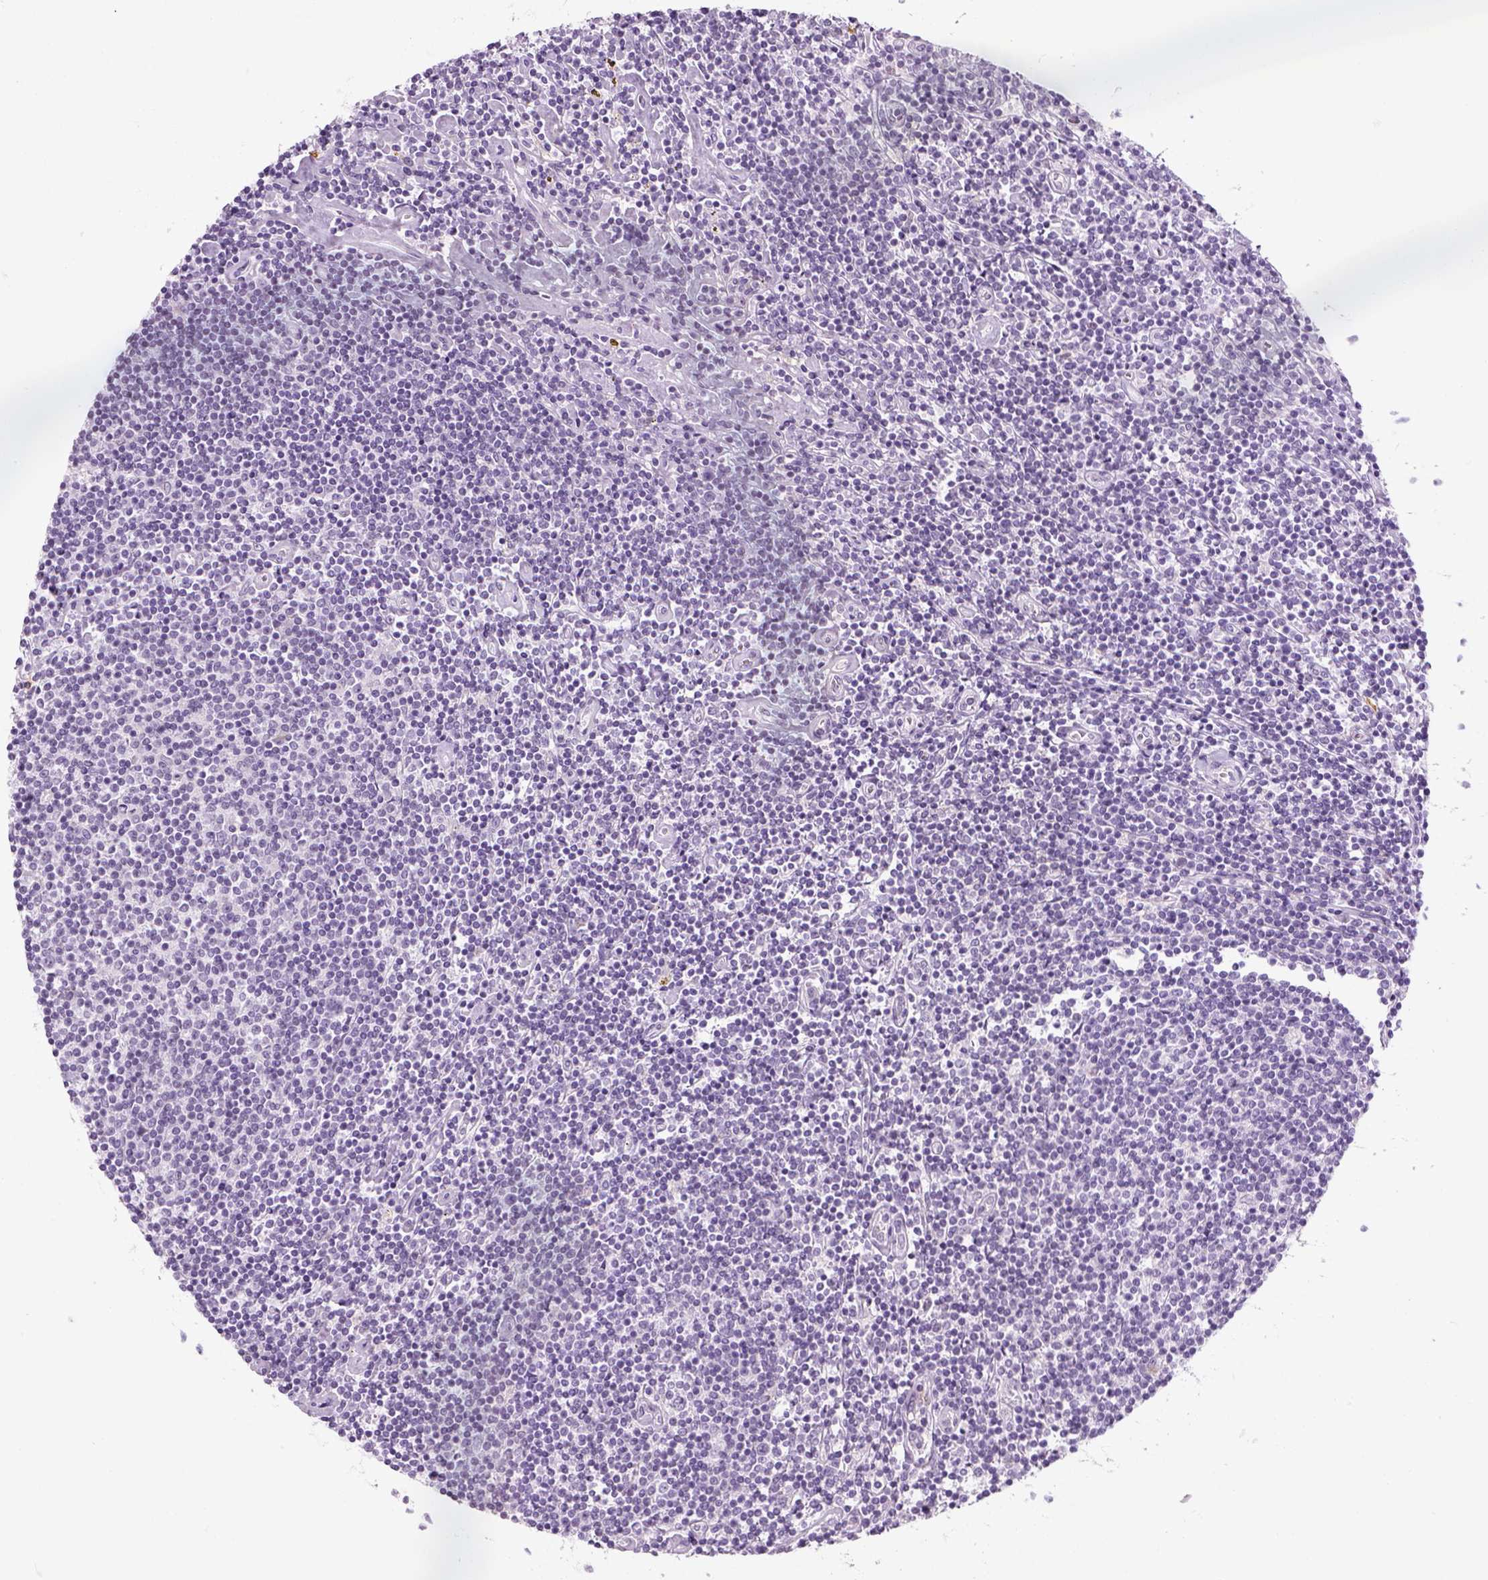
{"staining": {"intensity": "negative", "quantity": "none", "location": "none"}, "tissue": "lymphoma", "cell_type": "Tumor cells", "image_type": "cancer", "snomed": [{"axis": "morphology", "description": "Hodgkin's disease, NOS"}, {"axis": "topography", "description": "Lymph node"}], "caption": "A high-resolution photomicrograph shows immunohistochemistry (IHC) staining of lymphoma, which demonstrates no significant staining in tumor cells. (Stains: DAB IHC with hematoxylin counter stain, Microscopy: brightfield microscopy at high magnification).", "gene": "IL4", "patient": {"sex": "male", "age": 40}}